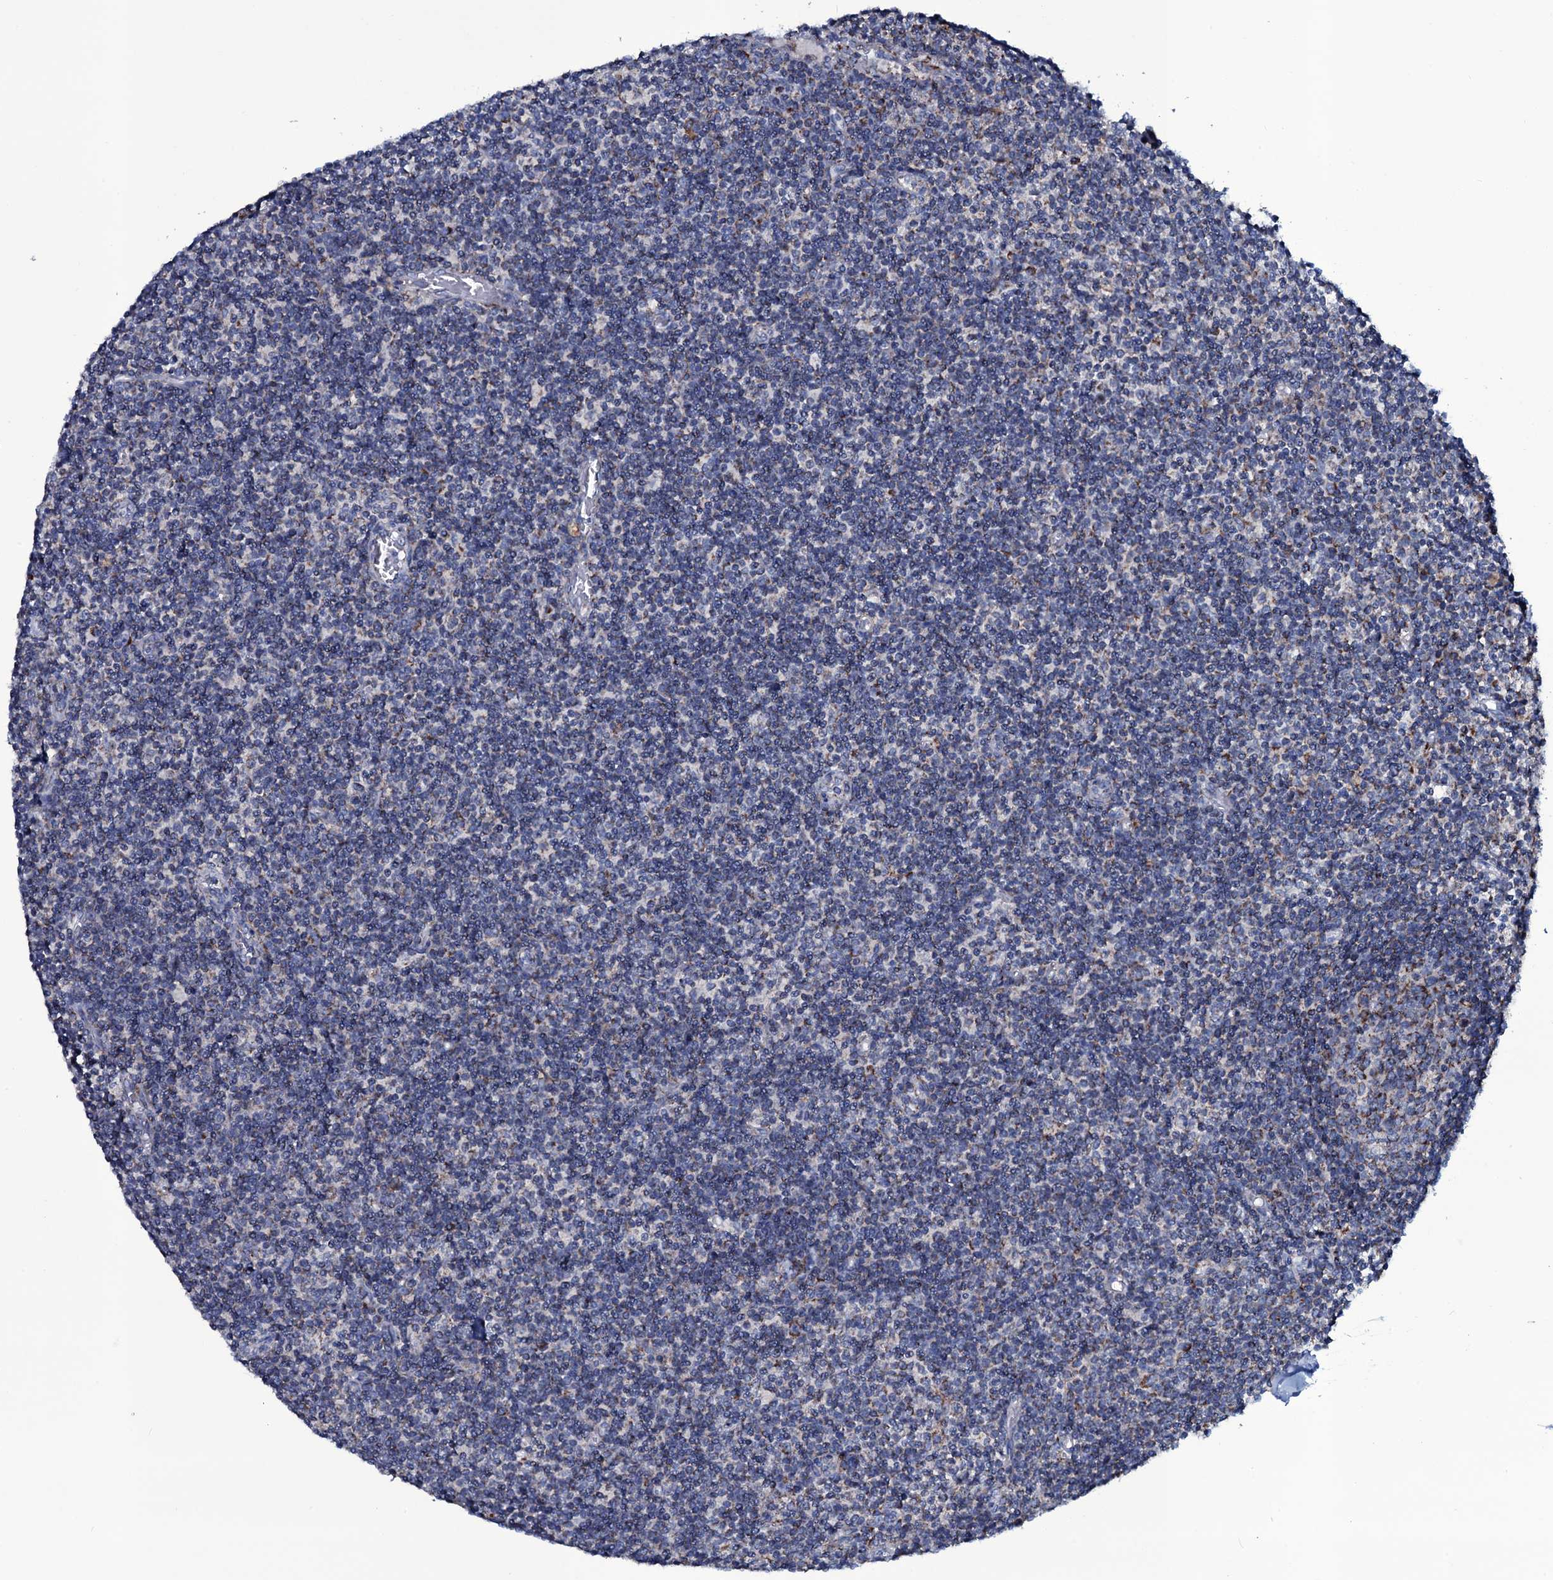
{"staining": {"intensity": "strong", "quantity": ">75%", "location": "cytoplasmic/membranous"}, "tissue": "lymph node", "cell_type": "Germinal center cells", "image_type": "normal", "snomed": [{"axis": "morphology", "description": "Normal tissue, NOS"}, {"axis": "topography", "description": "Lymph node"}], "caption": "A photomicrograph of lymph node stained for a protein demonstrates strong cytoplasmic/membranous brown staining in germinal center cells. (Stains: DAB (3,3'-diaminobenzidine) in brown, nuclei in blue, Microscopy: brightfield microscopy at high magnification).", "gene": "MRPS35", "patient": {"sex": "female", "age": 55}}